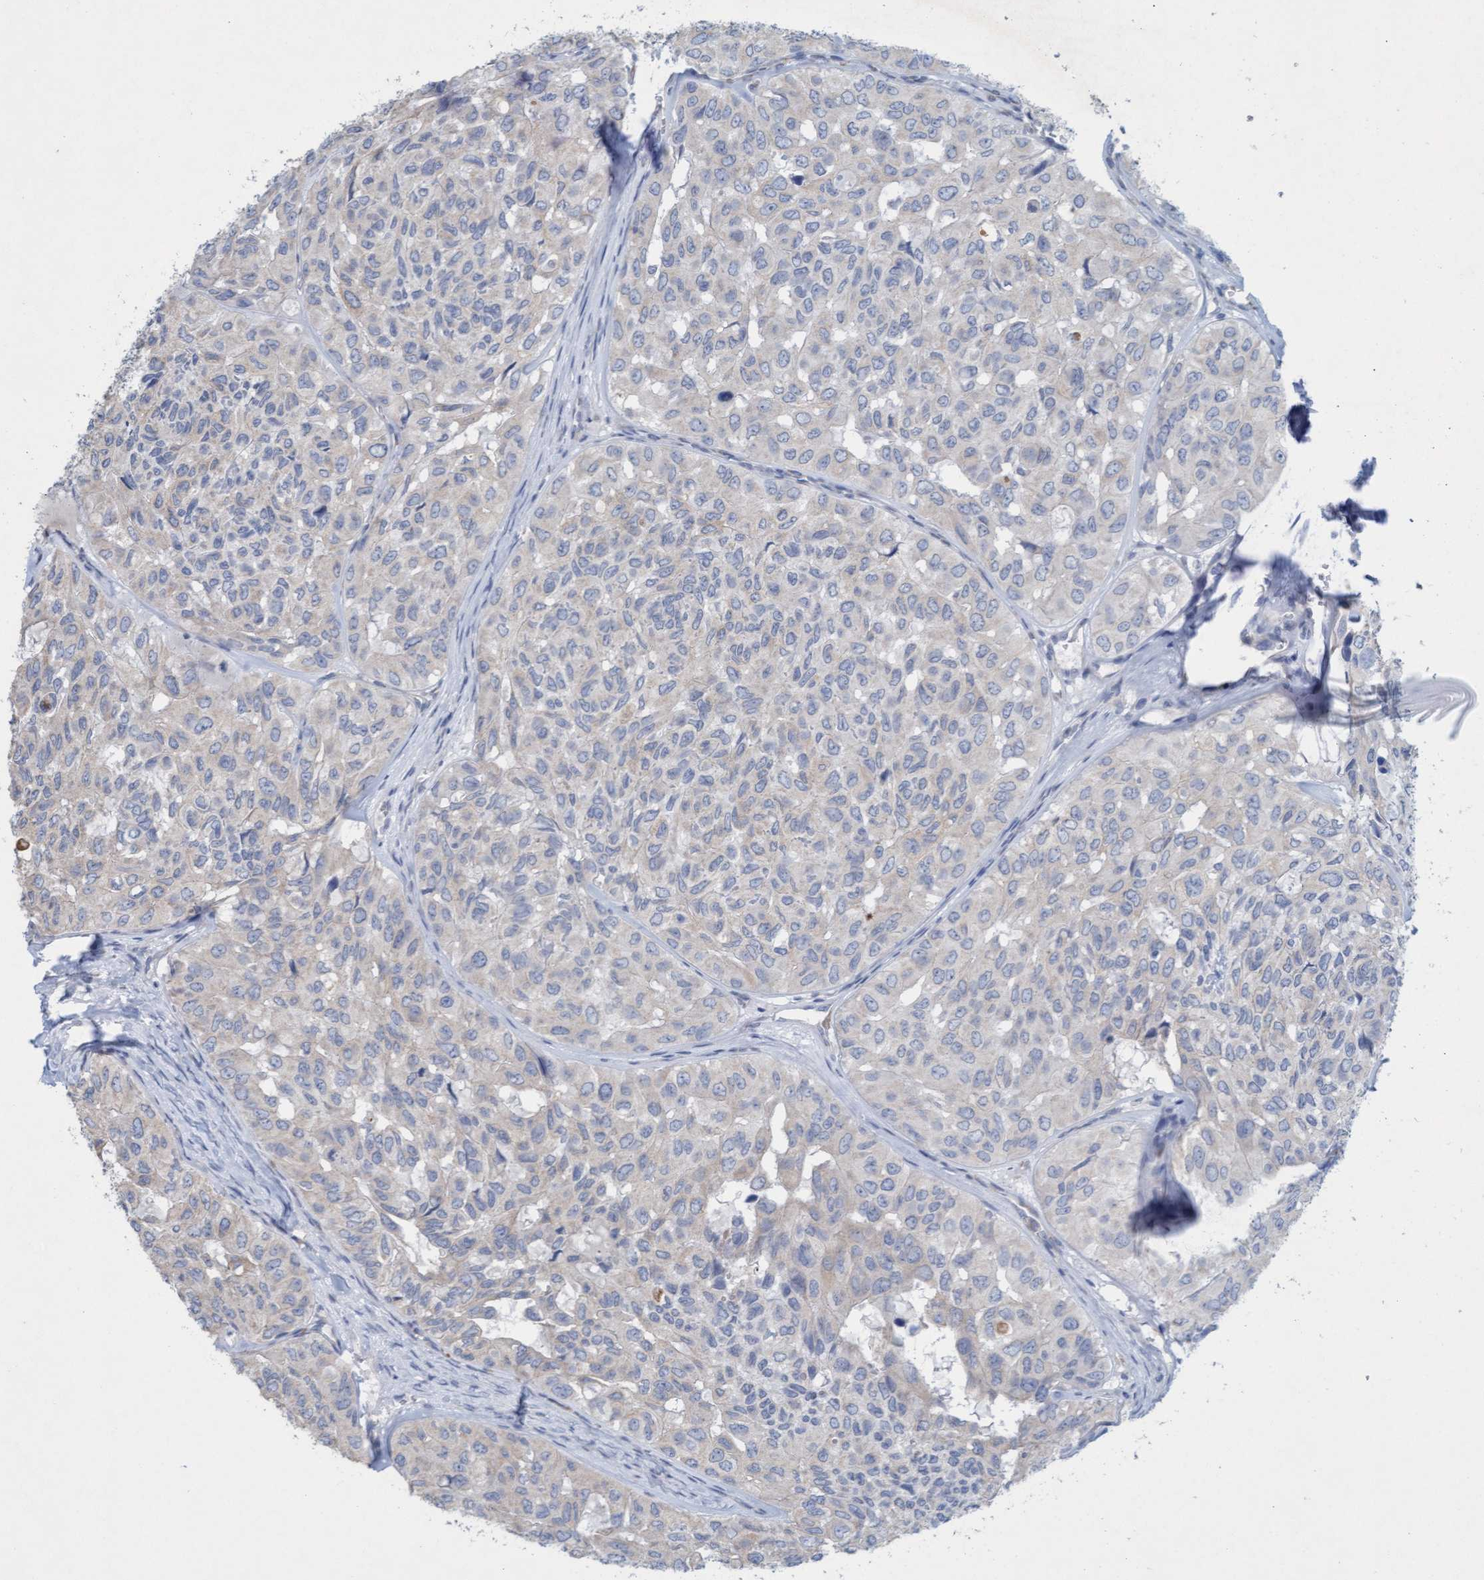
{"staining": {"intensity": "negative", "quantity": "none", "location": "none"}, "tissue": "head and neck cancer", "cell_type": "Tumor cells", "image_type": "cancer", "snomed": [{"axis": "morphology", "description": "Adenocarcinoma, NOS"}, {"axis": "topography", "description": "Salivary gland, NOS"}, {"axis": "topography", "description": "Head-Neck"}], "caption": "Adenocarcinoma (head and neck) was stained to show a protein in brown. There is no significant expression in tumor cells. (Immunohistochemistry (ihc), brightfield microscopy, high magnification).", "gene": "SIGIRR", "patient": {"sex": "female", "age": 76}}